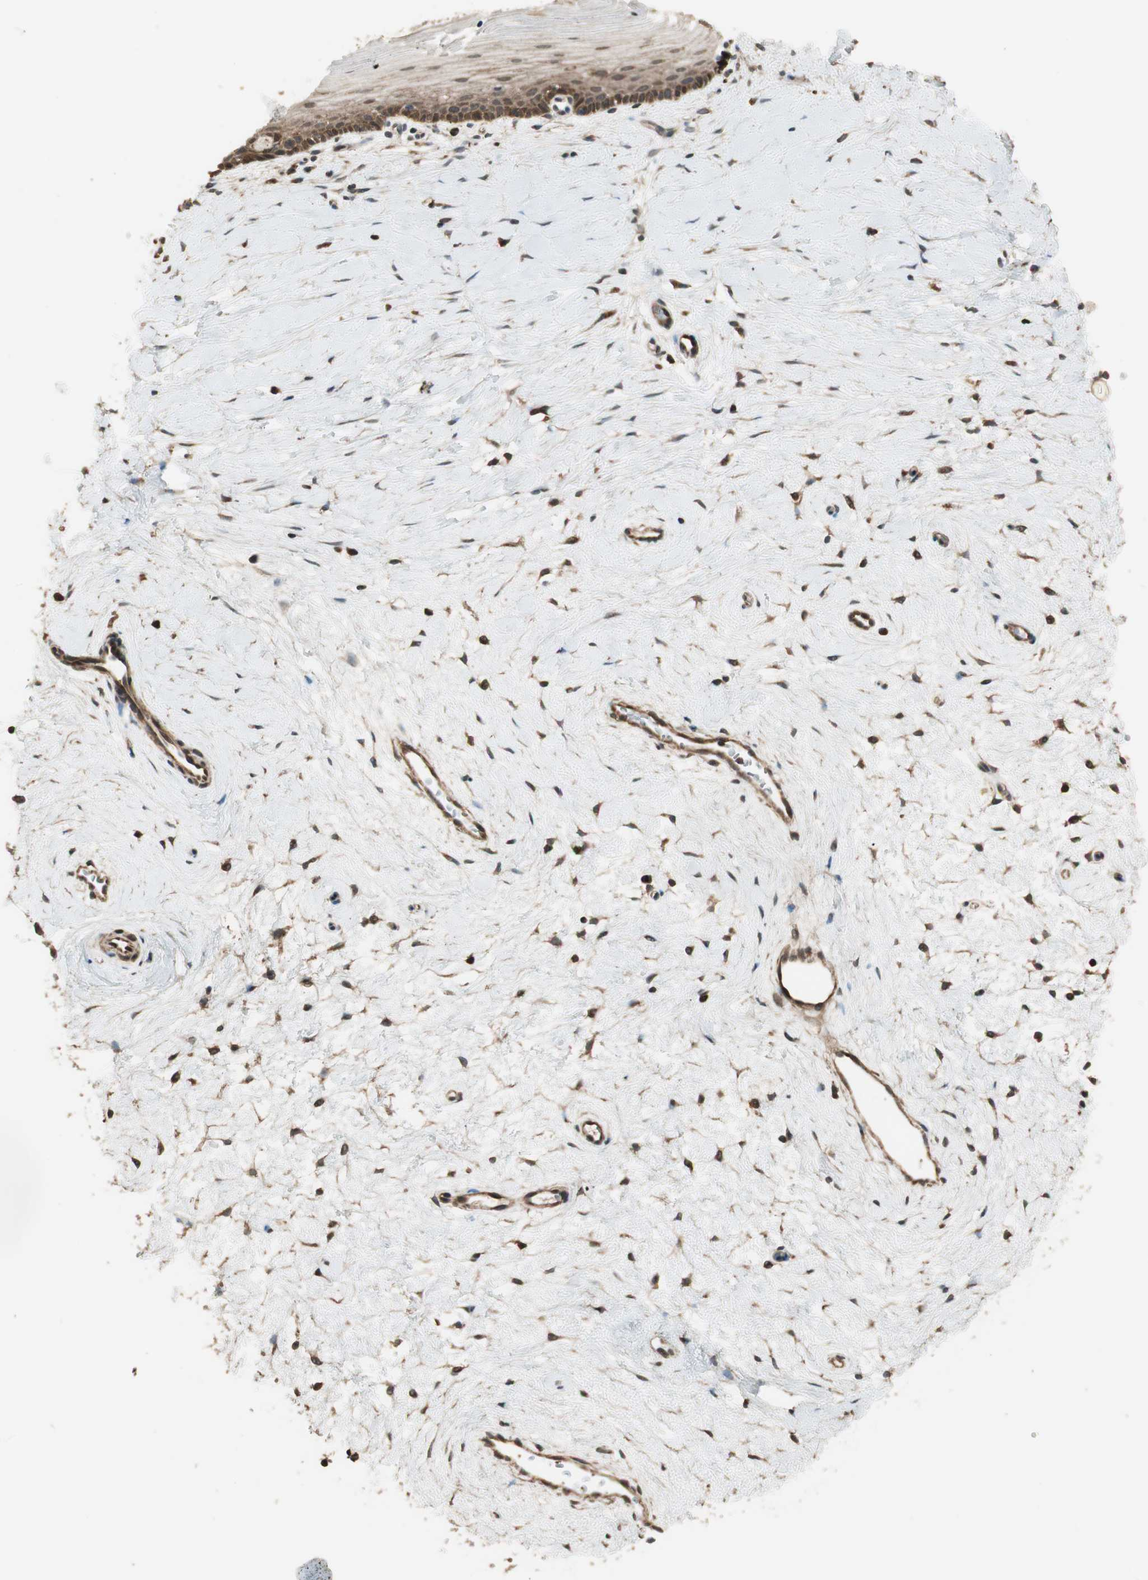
{"staining": {"intensity": "strong", "quantity": ">75%", "location": "cytoplasmic/membranous,nuclear"}, "tissue": "cervix", "cell_type": "Glandular cells", "image_type": "normal", "snomed": [{"axis": "morphology", "description": "Normal tissue, NOS"}, {"axis": "topography", "description": "Cervix"}], "caption": "Brown immunohistochemical staining in unremarkable cervix displays strong cytoplasmic/membranous,nuclear expression in about >75% of glandular cells.", "gene": "CNOT4", "patient": {"sex": "female", "age": 39}}